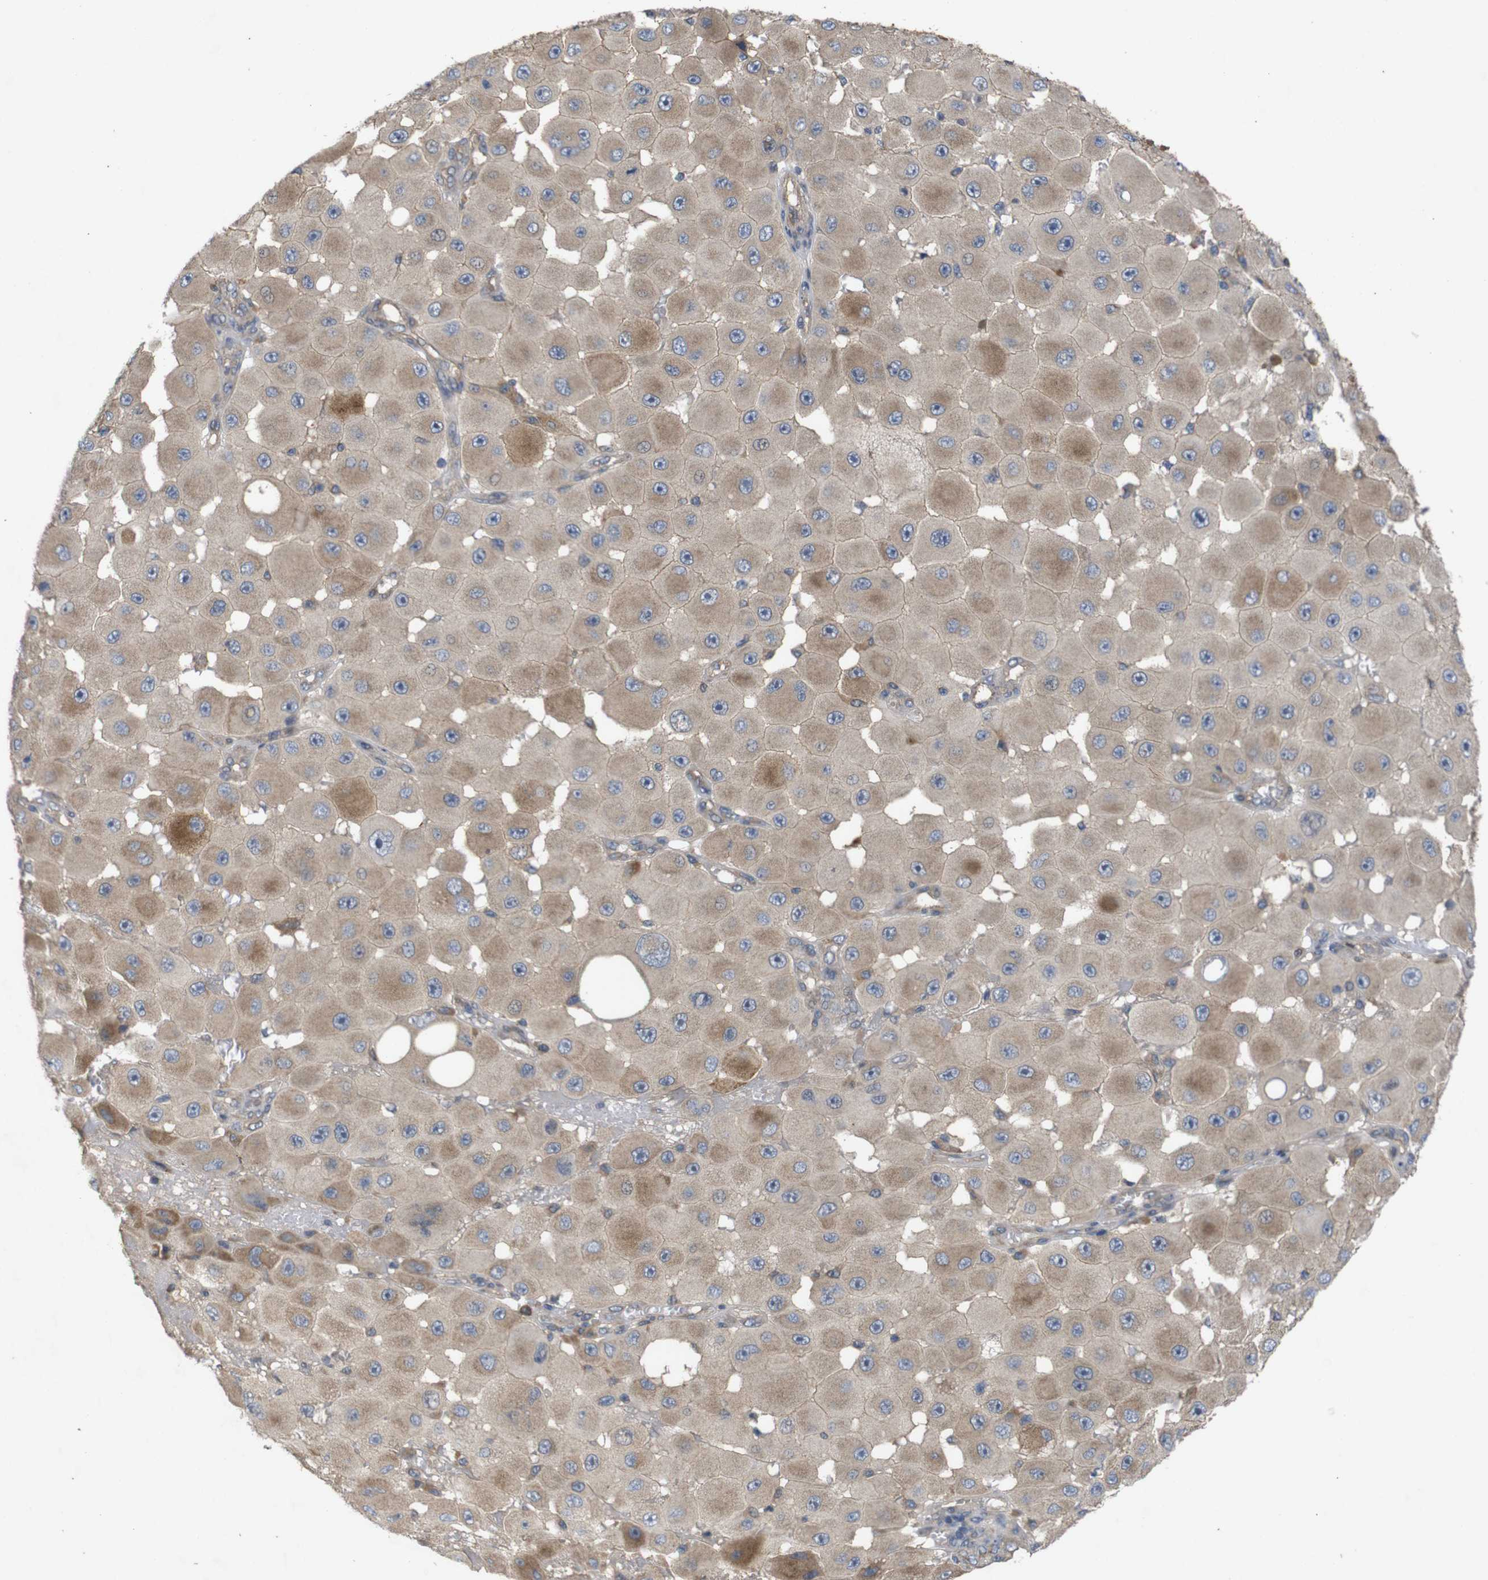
{"staining": {"intensity": "weak", "quantity": ">75%", "location": "cytoplasmic/membranous"}, "tissue": "melanoma", "cell_type": "Tumor cells", "image_type": "cancer", "snomed": [{"axis": "morphology", "description": "Malignant melanoma, NOS"}, {"axis": "topography", "description": "Skin"}], "caption": "Melanoma stained for a protein (brown) demonstrates weak cytoplasmic/membranous positive positivity in approximately >75% of tumor cells.", "gene": "PTPN1", "patient": {"sex": "female", "age": 81}}